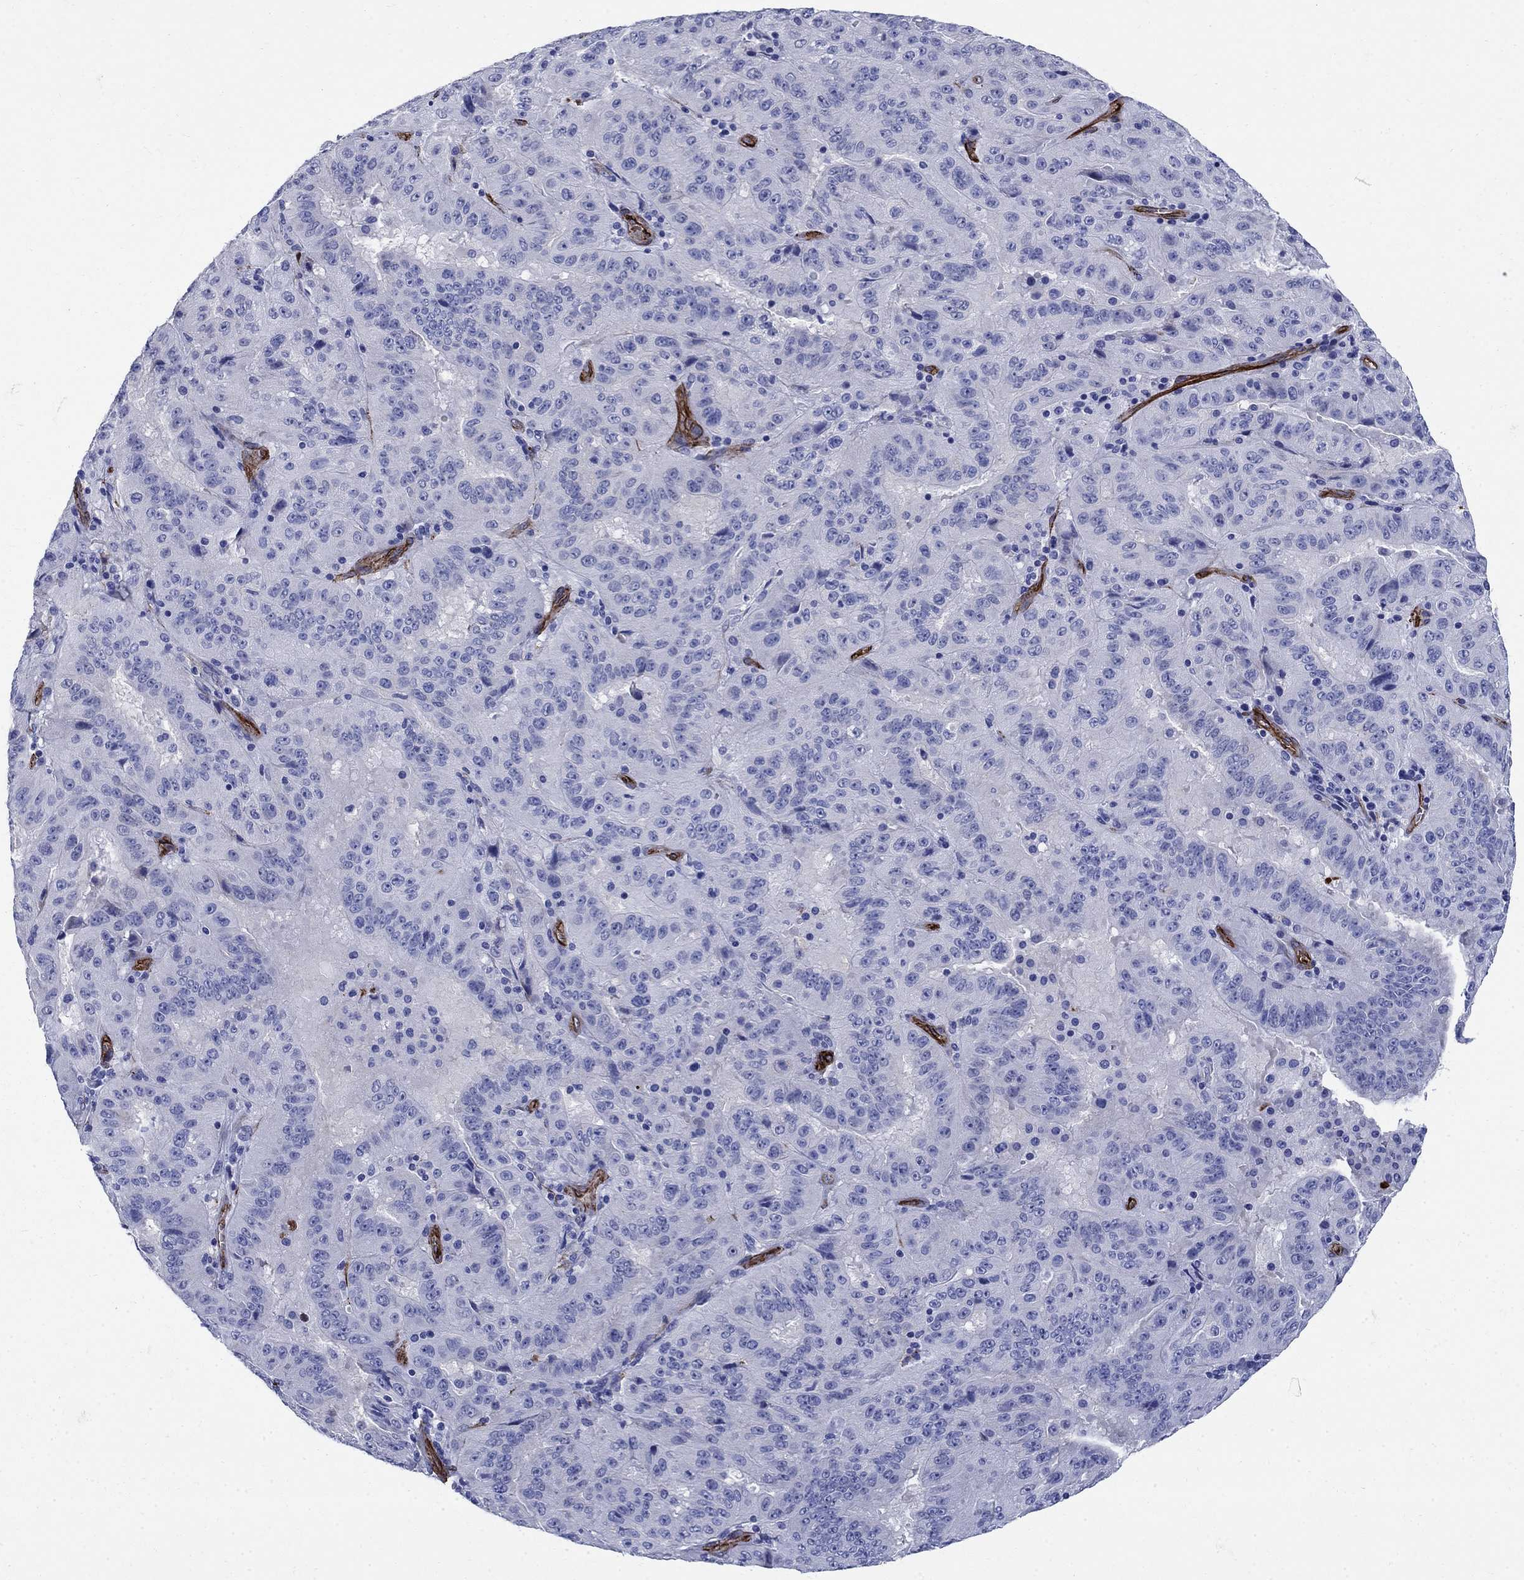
{"staining": {"intensity": "negative", "quantity": "none", "location": "none"}, "tissue": "pancreatic cancer", "cell_type": "Tumor cells", "image_type": "cancer", "snomed": [{"axis": "morphology", "description": "Adenocarcinoma, NOS"}, {"axis": "topography", "description": "Pancreas"}], "caption": "Protein analysis of pancreatic adenocarcinoma displays no significant positivity in tumor cells.", "gene": "VTN", "patient": {"sex": "male", "age": 63}}